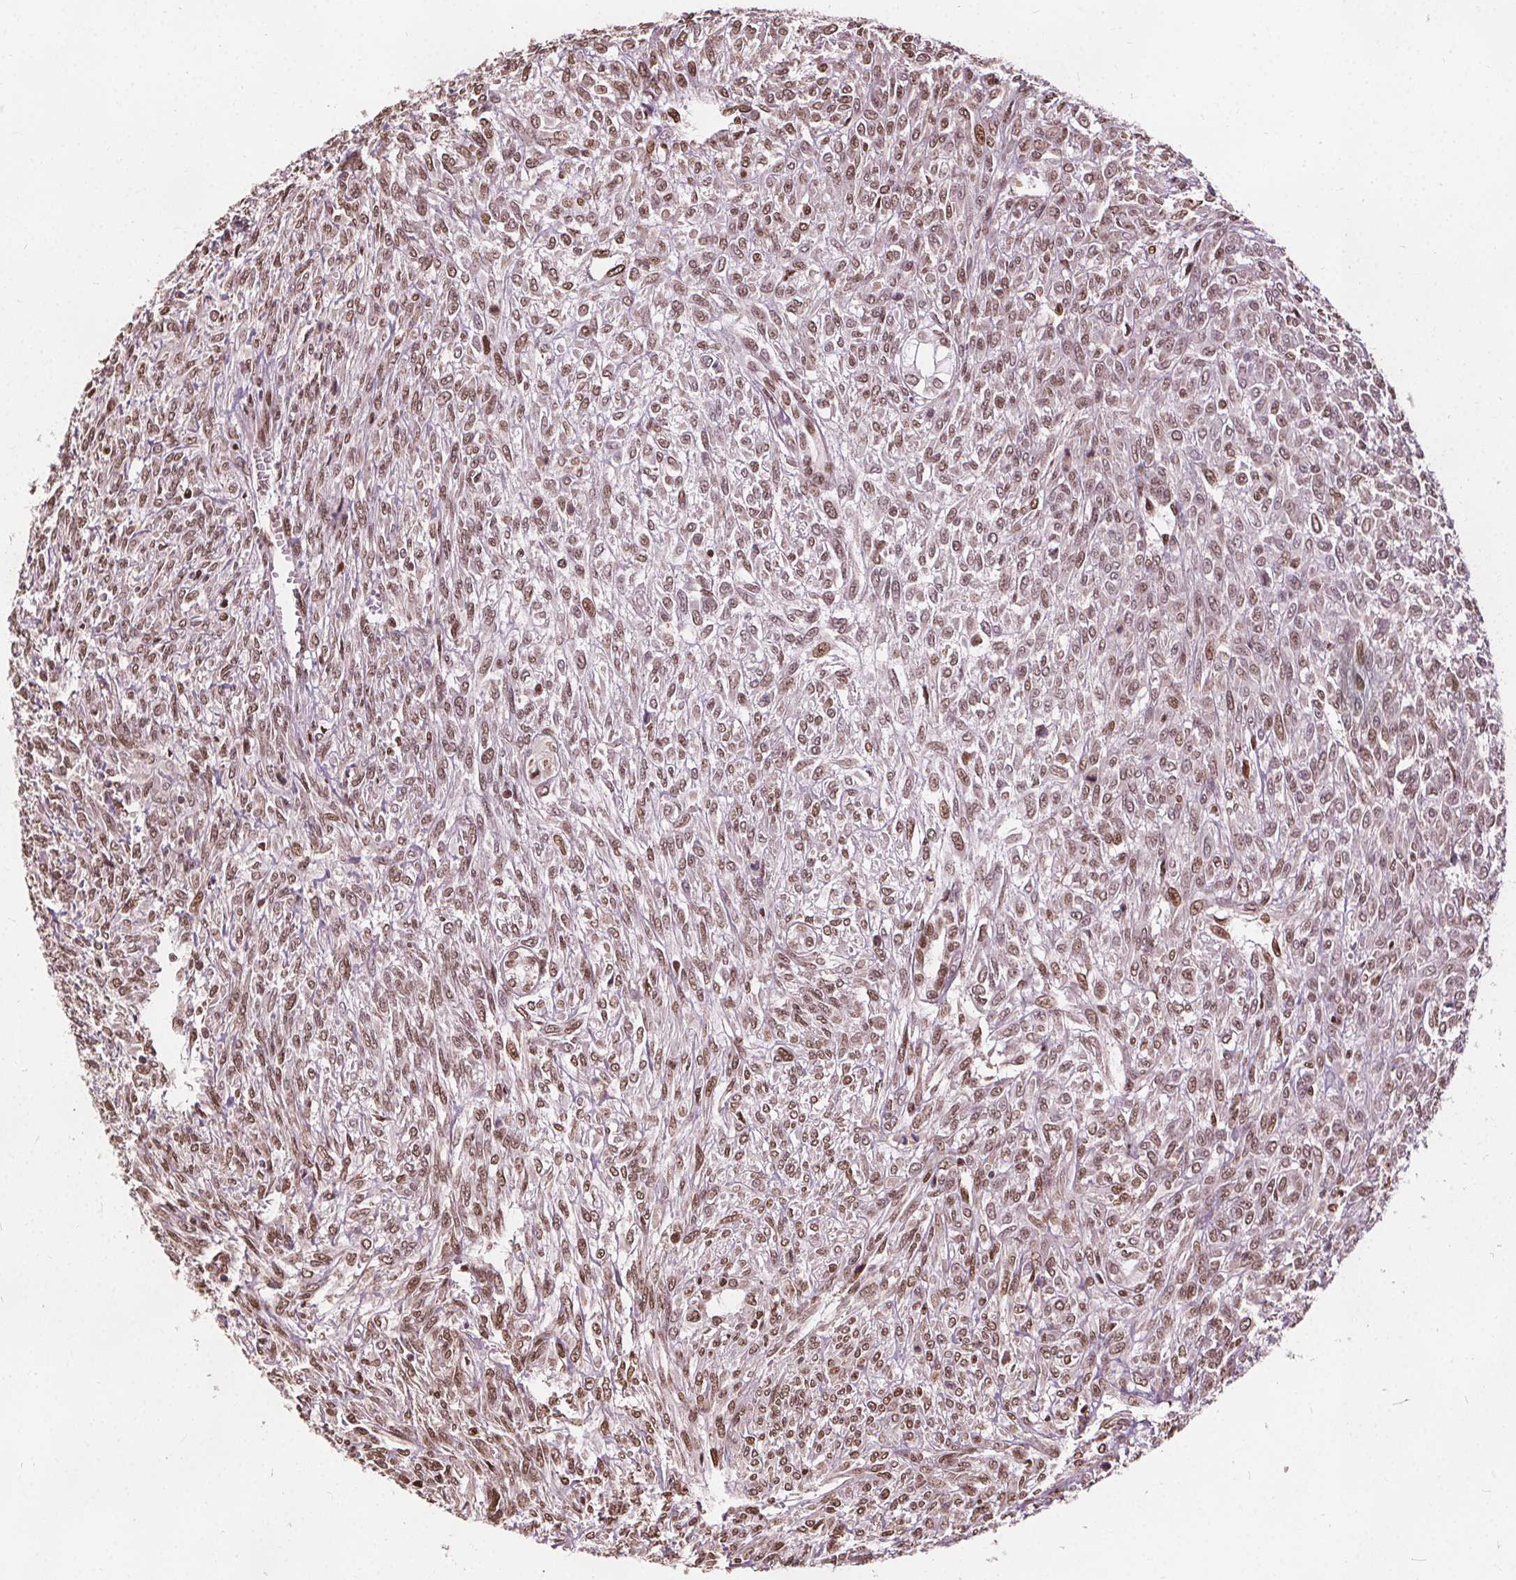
{"staining": {"intensity": "moderate", "quantity": ">75%", "location": "nuclear"}, "tissue": "renal cancer", "cell_type": "Tumor cells", "image_type": "cancer", "snomed": [{"axis": "morphology", "description": "Adenocarcinoma, NOS"}, {"axis": "topography", "description": "Kidney"}], "caption": "The histopathology image displays immunohistochemical staining of renal adenocarcinoma. There is moderate nuclear expression is identified in approximately >75% of tumor cells.", "gene": "ISLR2", "patient": {"sex": "male", "age": 58}}